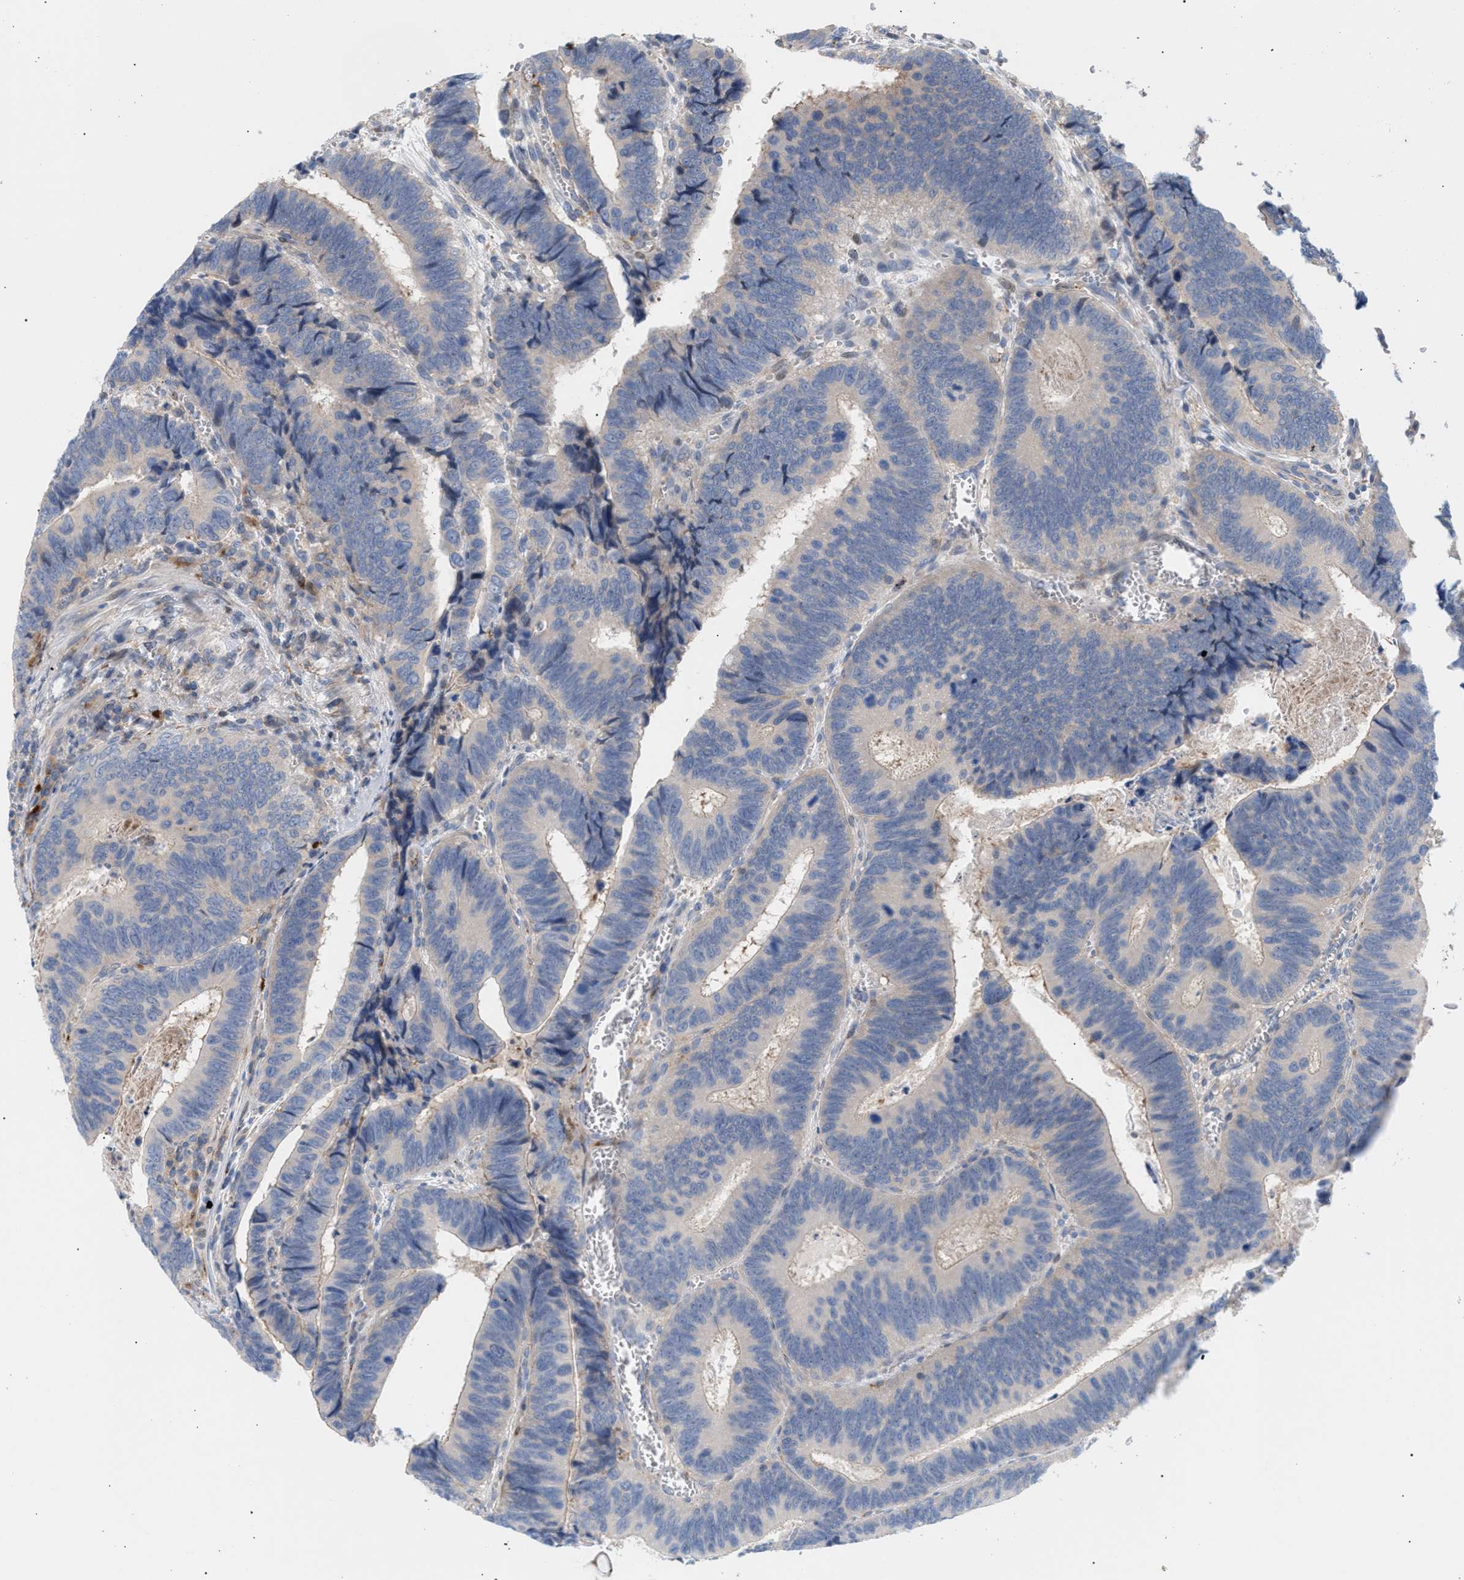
{"staining": {"intensity": "negative", "quantity": "none", "location": "none"}, "tissue": "colorectal cancer", "cell_type": "Tumor cells", "image_type": "cancer", "snomed": [{"axis": "morphology", "description": "Inflammation, NOS"}, {"axis": "morphology", "description": "Adenocarcinoma, NOS"}, {"axis": "topography", "description": "Colon"}], "caption": "A micrograph of colorectal adenocarcinoma stained for a protein demonstrates no brown staining in tumor cells.", "gene": "MBTD1", "patient": {"sex": "male", "age": 72}}